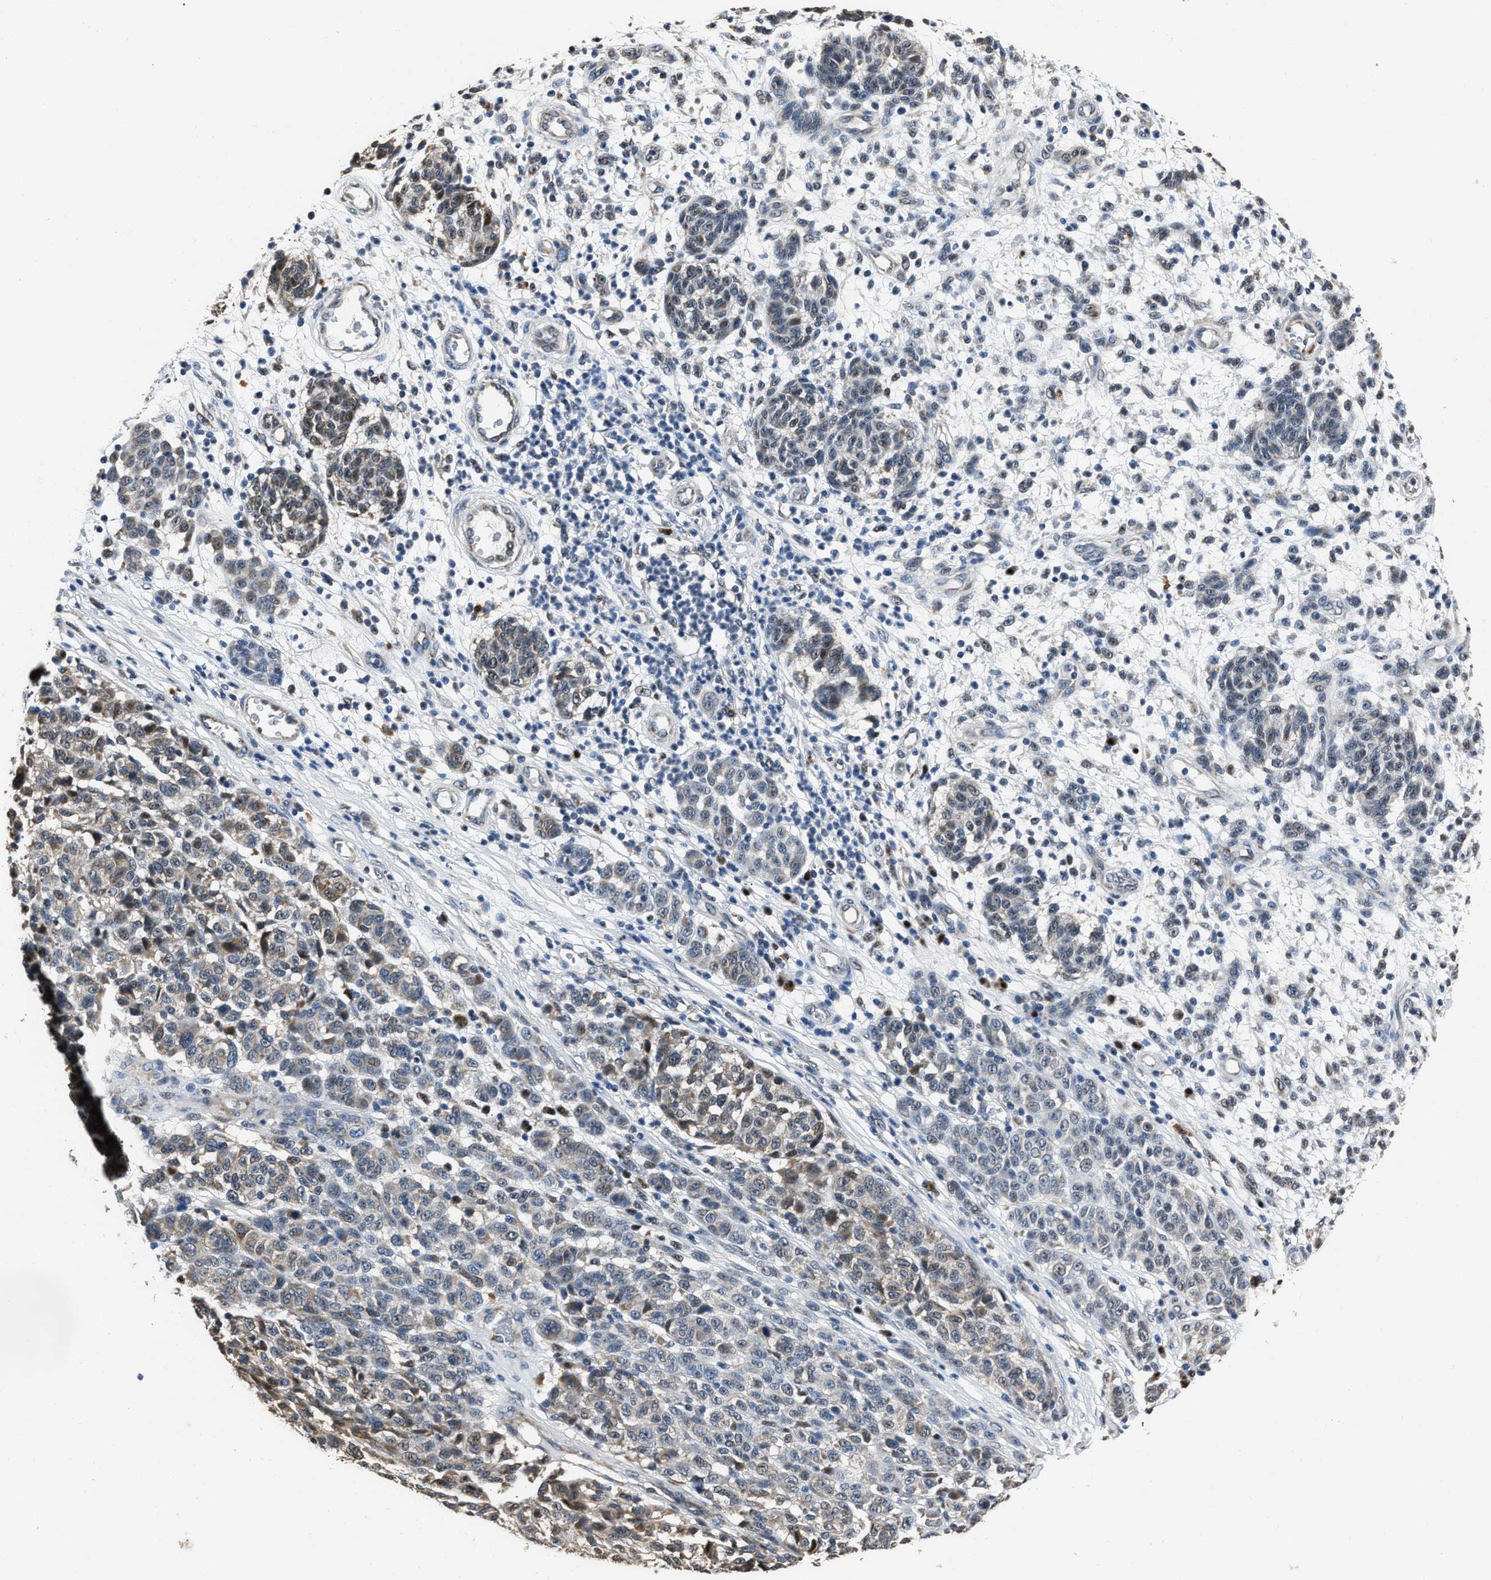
{"staining": {"intensity": "weak", "quantity": "25%-75%", "location": "cytoplasmic/membranous"}, "tissue": "melanoma", "cell_type": "Tumor cells", "image_type": "cancer", "snomed": [{"axis": "morphology", "description": "Malignant melanoma, NOS"}, {"axis": "topography", "description": "Skin"}], "caption": "Human melanoma stained for a protein (brown) demonstrates weak cytoplasmic/membranous positive staining in approximately 25%-75% of tumor cells.", "gene": "NSUN5", "patient": {"sex": "male", "age": 59}}